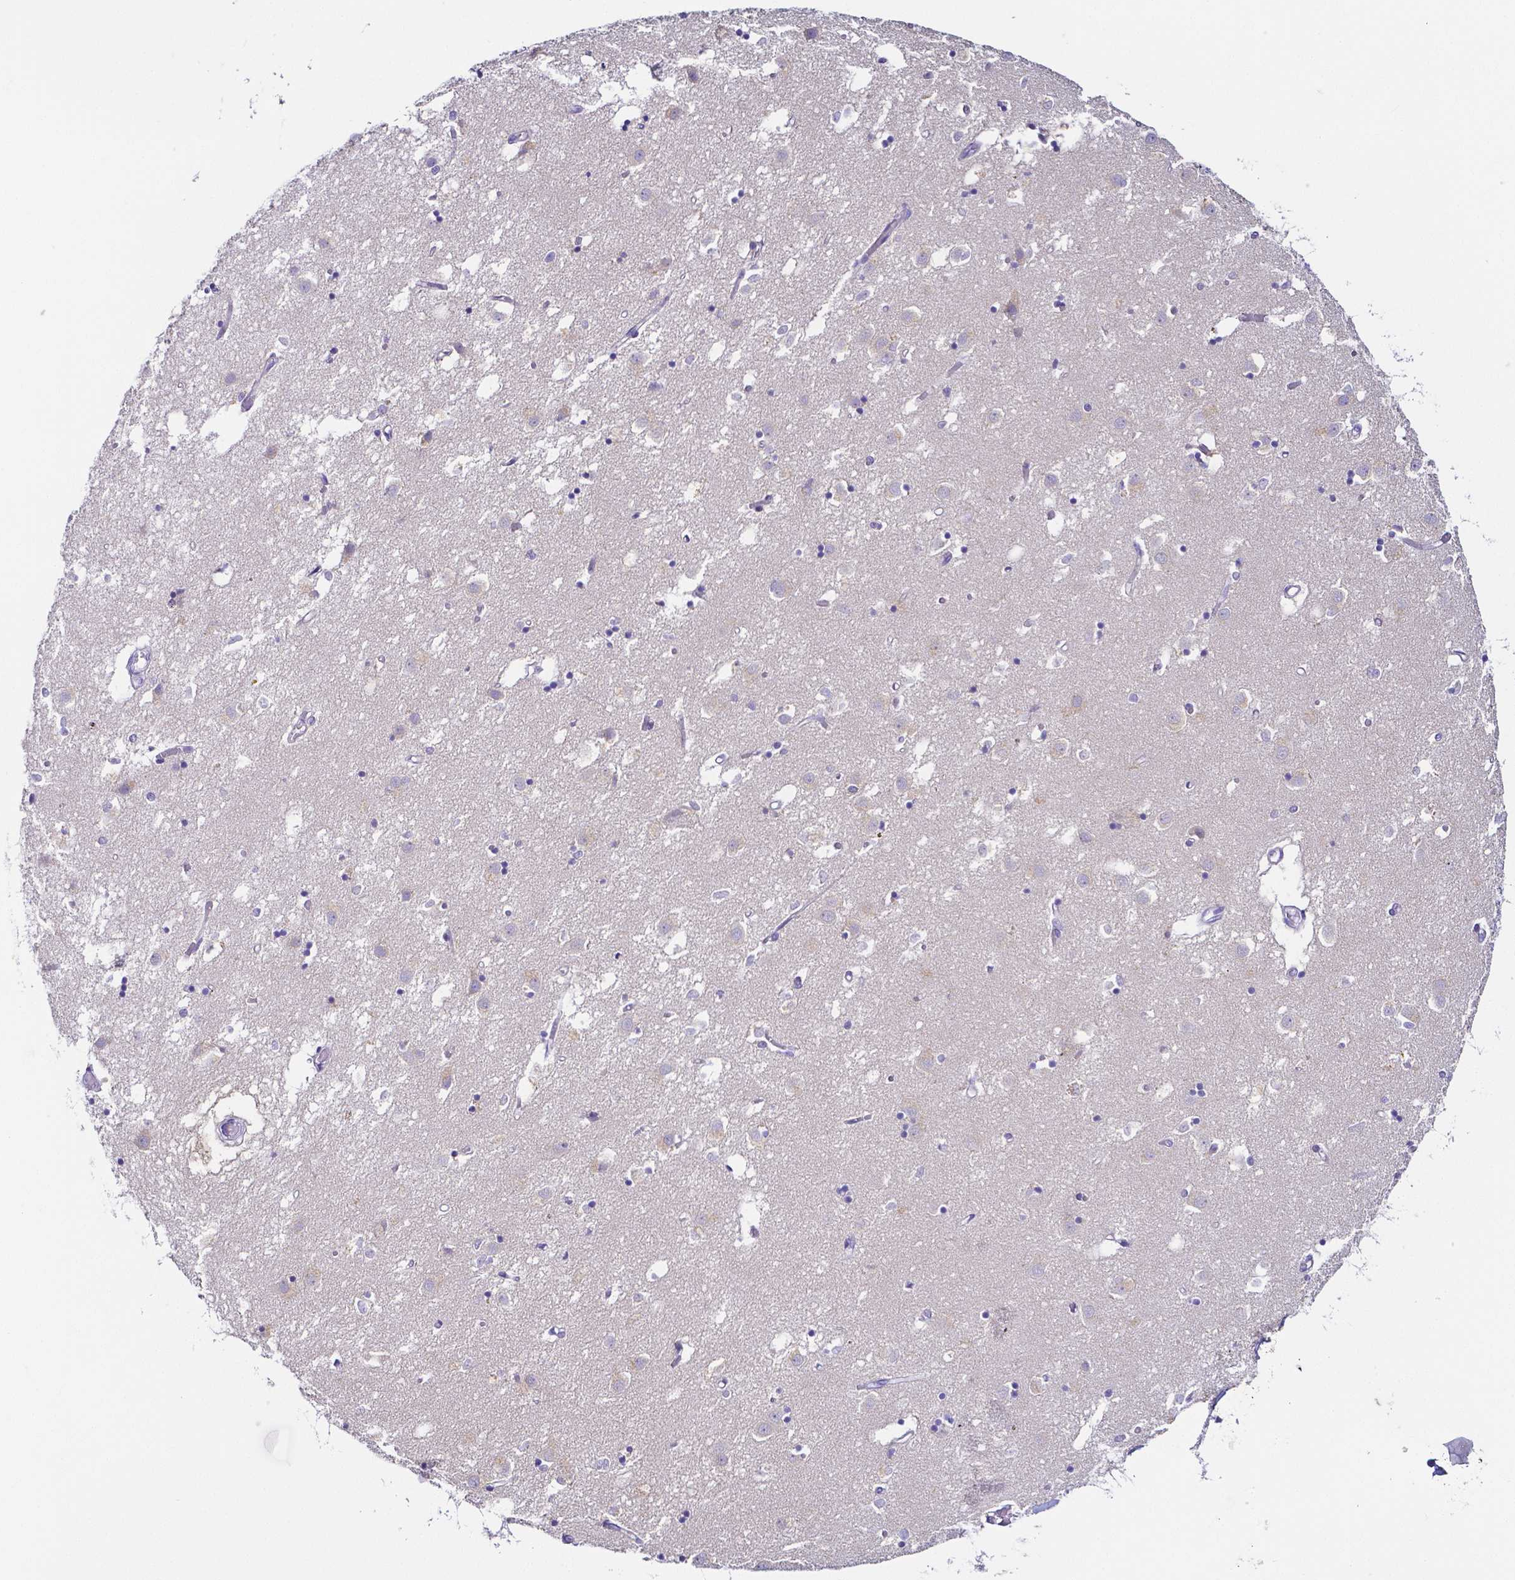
{"staining": {"intensity": "negative", "quantity": "none", "location": "none"}, "tissue": "caudate", "cell_type": "Glial cells", "image_type": "normal", "snomed": [{"axis": "morphology", "description": "Normal tissue, NOS"}, {"axis": "topography", "description": "Lateral ventricle wall"}], "caption": "DAB (3,3'-diaminobenzidine) immunohistochemical staining of unremarkable caudate reveals no significant expression in glial cells.", "gene": "PKP3", "patient": {"sex": "male", "age": 70}}